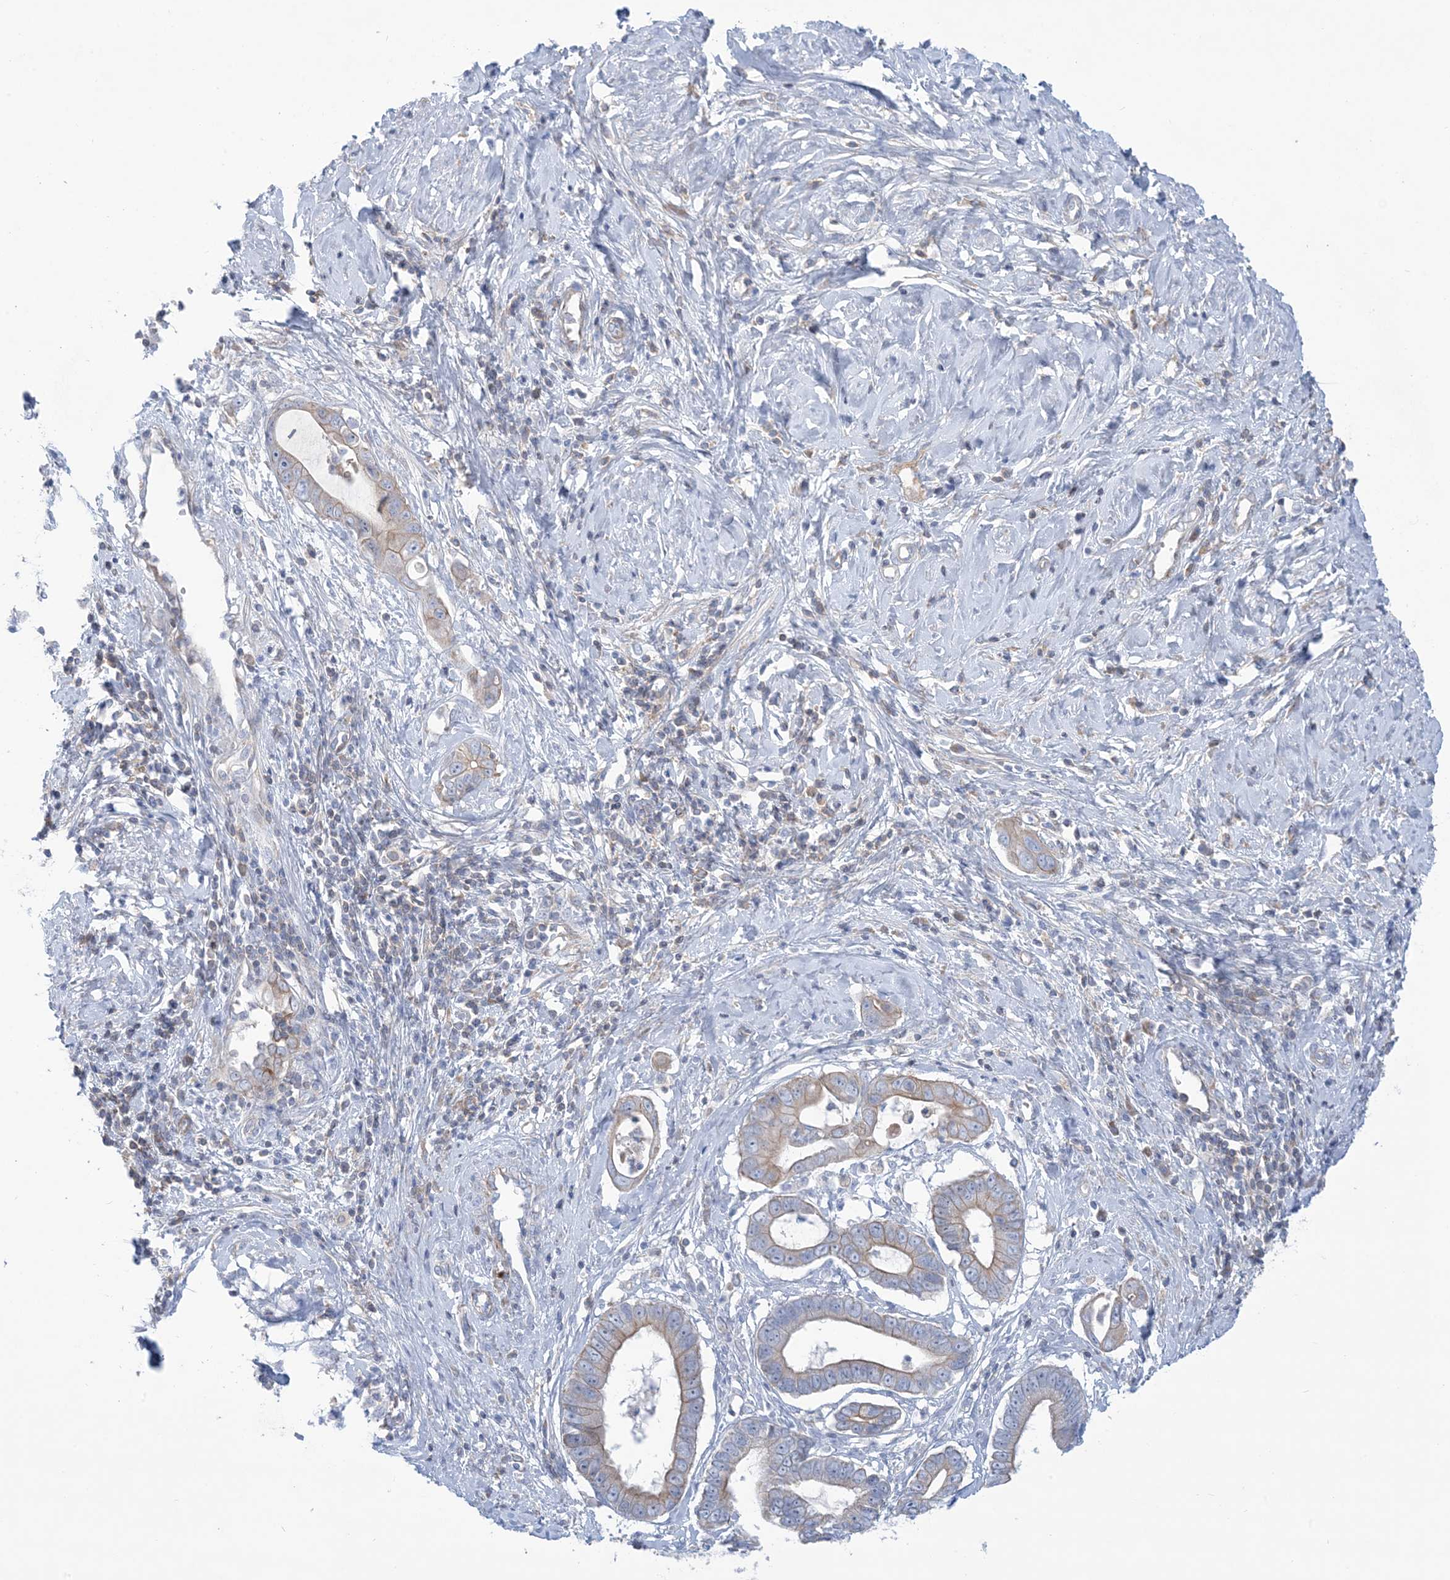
{"staining": {"intensity": "weak", "quantity": "<25%", "location": "cytoplasmic/membranous"}, "tissue": "cervical cancer", "cell_type": "Tumor cells", "image_type": "cancer", "snomed": [{"axis": "morphology", "description": "Adenocarcinoma, NOS"}, {"axis": "topography", "description": "Cervix"}], "caption": "Immunohistochemistry histopathology image of human adenocarcinoma (cervical) stained for a protein (brown), which reveals no expression in tumor cells.", "gene": "ATP11C", "patient": {"sex": "female", "age": 44}}